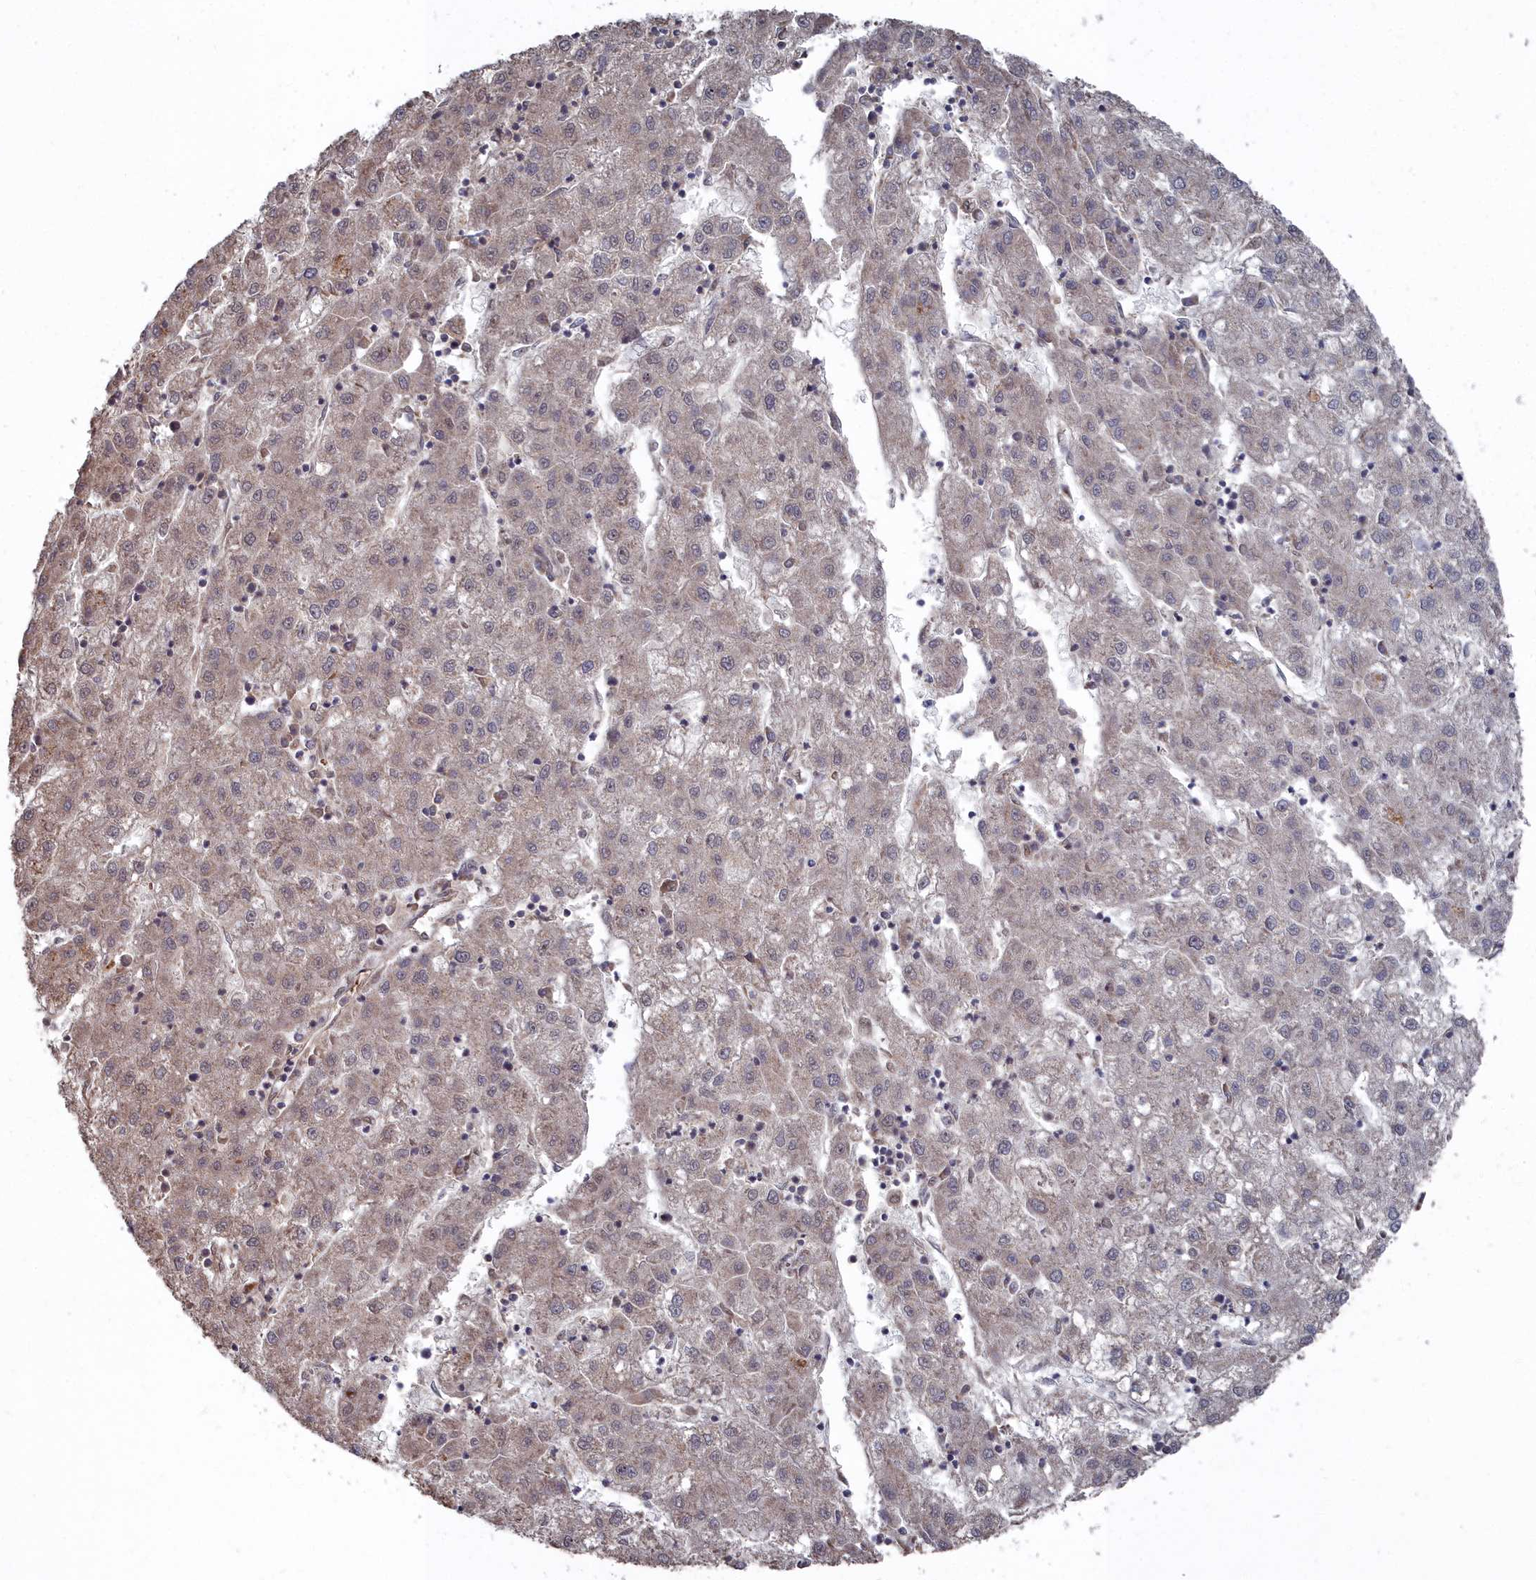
{"staining": {"intensity": "weak", "quantity": "25%-75%", "location": "cytoplasmic/membranous"}, "tissue": "liver cancer", "cell_type": "Tumor cells", "image_type": "cancer", "snomed": [{"axis": "morphology", "description": "Carcinoma, Hepatocellular, NOS"}, {"axis": "topography", "description": "Liver"}], "caption": "Tumor cells reveal low levels of weak cytoplasmic/membranous expression in about 25%-75% of cells in human liver hepatocellular carcinoma.", "gene": "CCNP", "patient": {"sex": "male", "age": 72}}